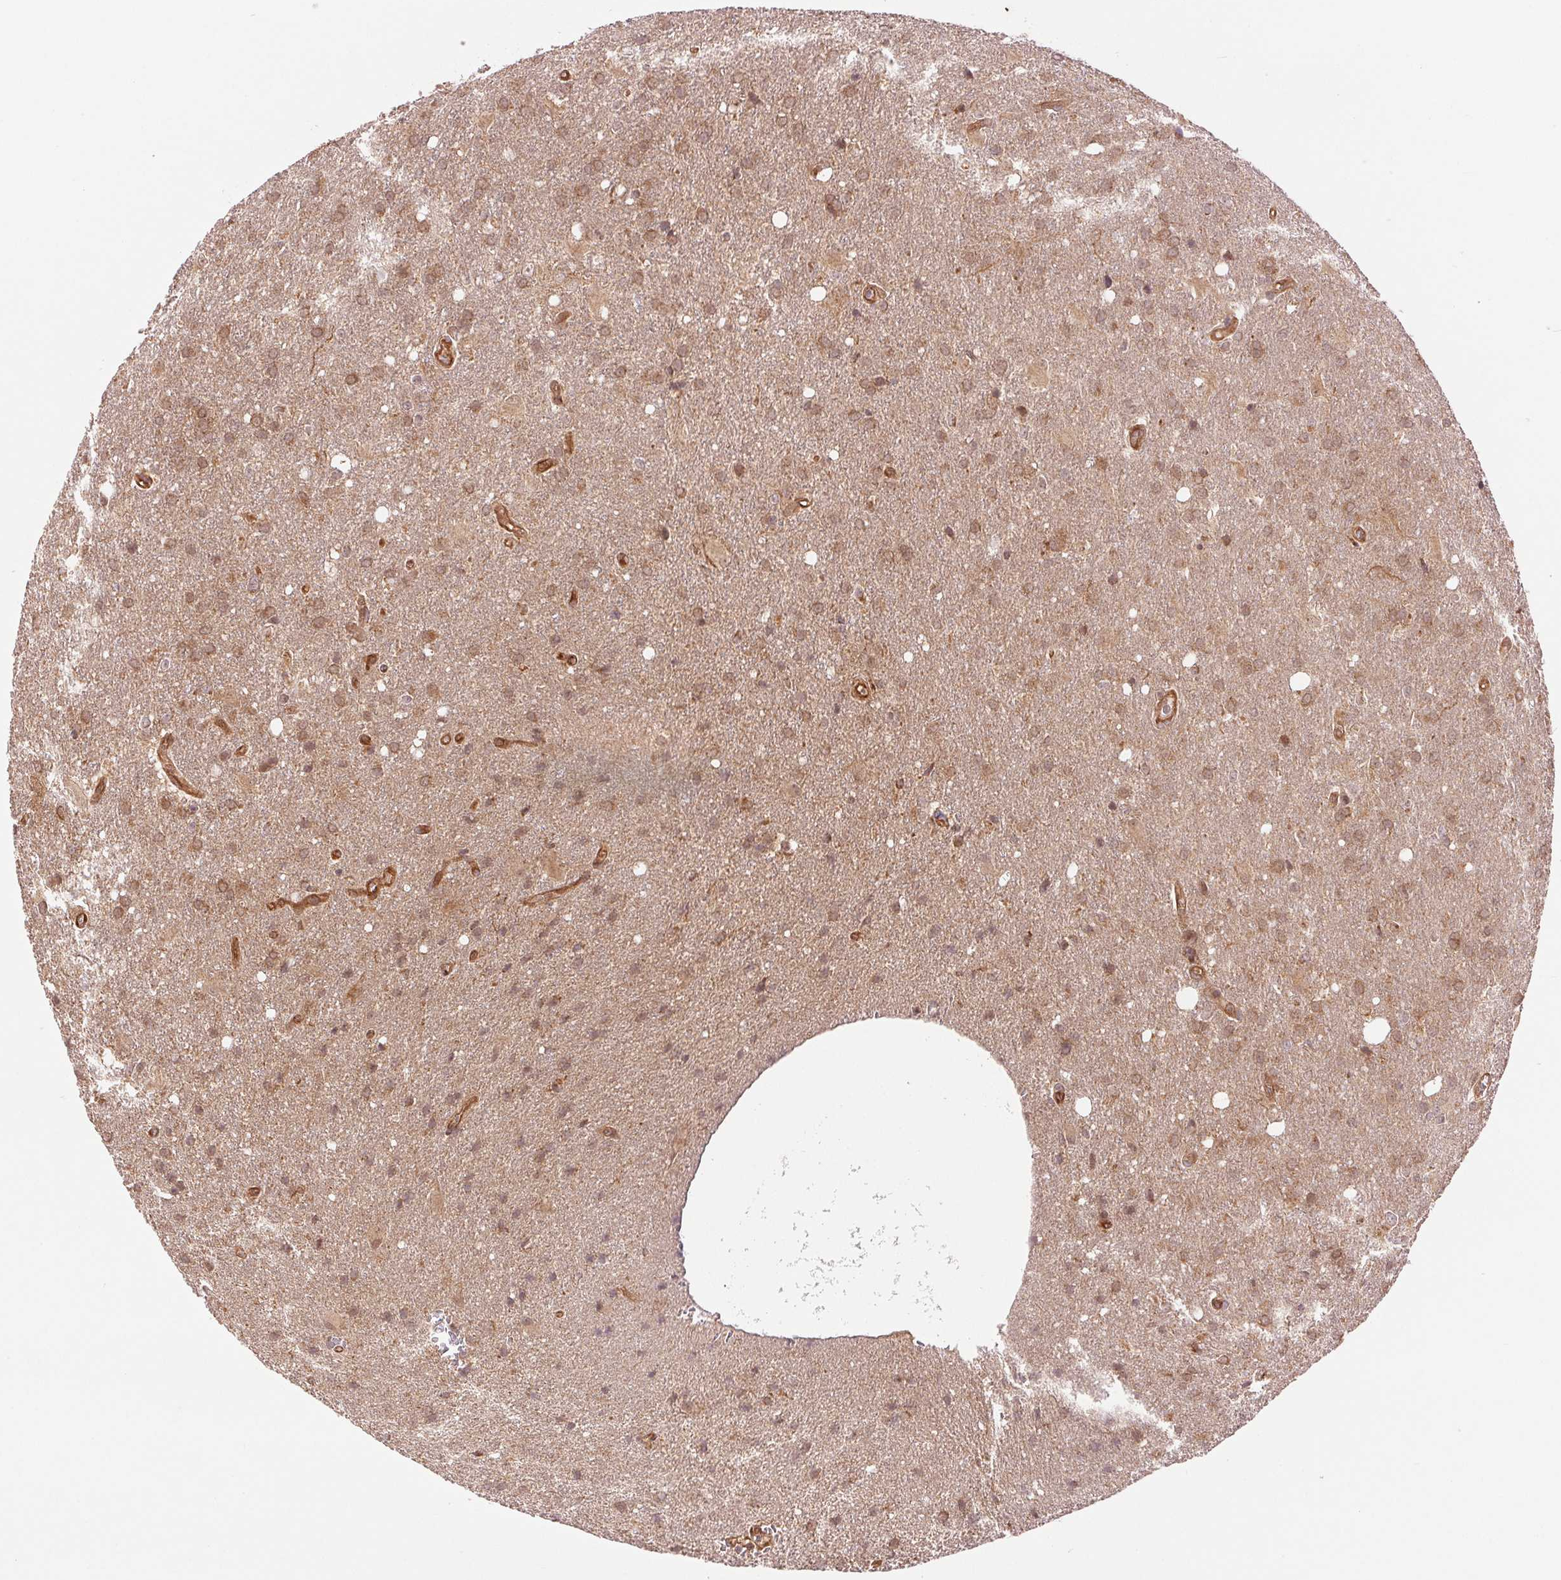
{"staining": {"intensity": "moderate", "quantity": ">75%", "location": "cytoplasmic/membranous"}, "tissue": "glioma", "cell_type": "Tumor cells", "image_type": "cancer", "snomed": [{"axis": "morphology", "description": "Glioma, malignant, Low grade"}, {"axis": "topography", "description": "Brain"}], "caption": "Glioma stained for a protein reveals moderate cytoplasmic/membranous positivity in tumor cells. (Brightfield microscopy of DAB IHC at high magnification).", "gene": "STARD7", "patient": {"sex": "male", "age": 66}}